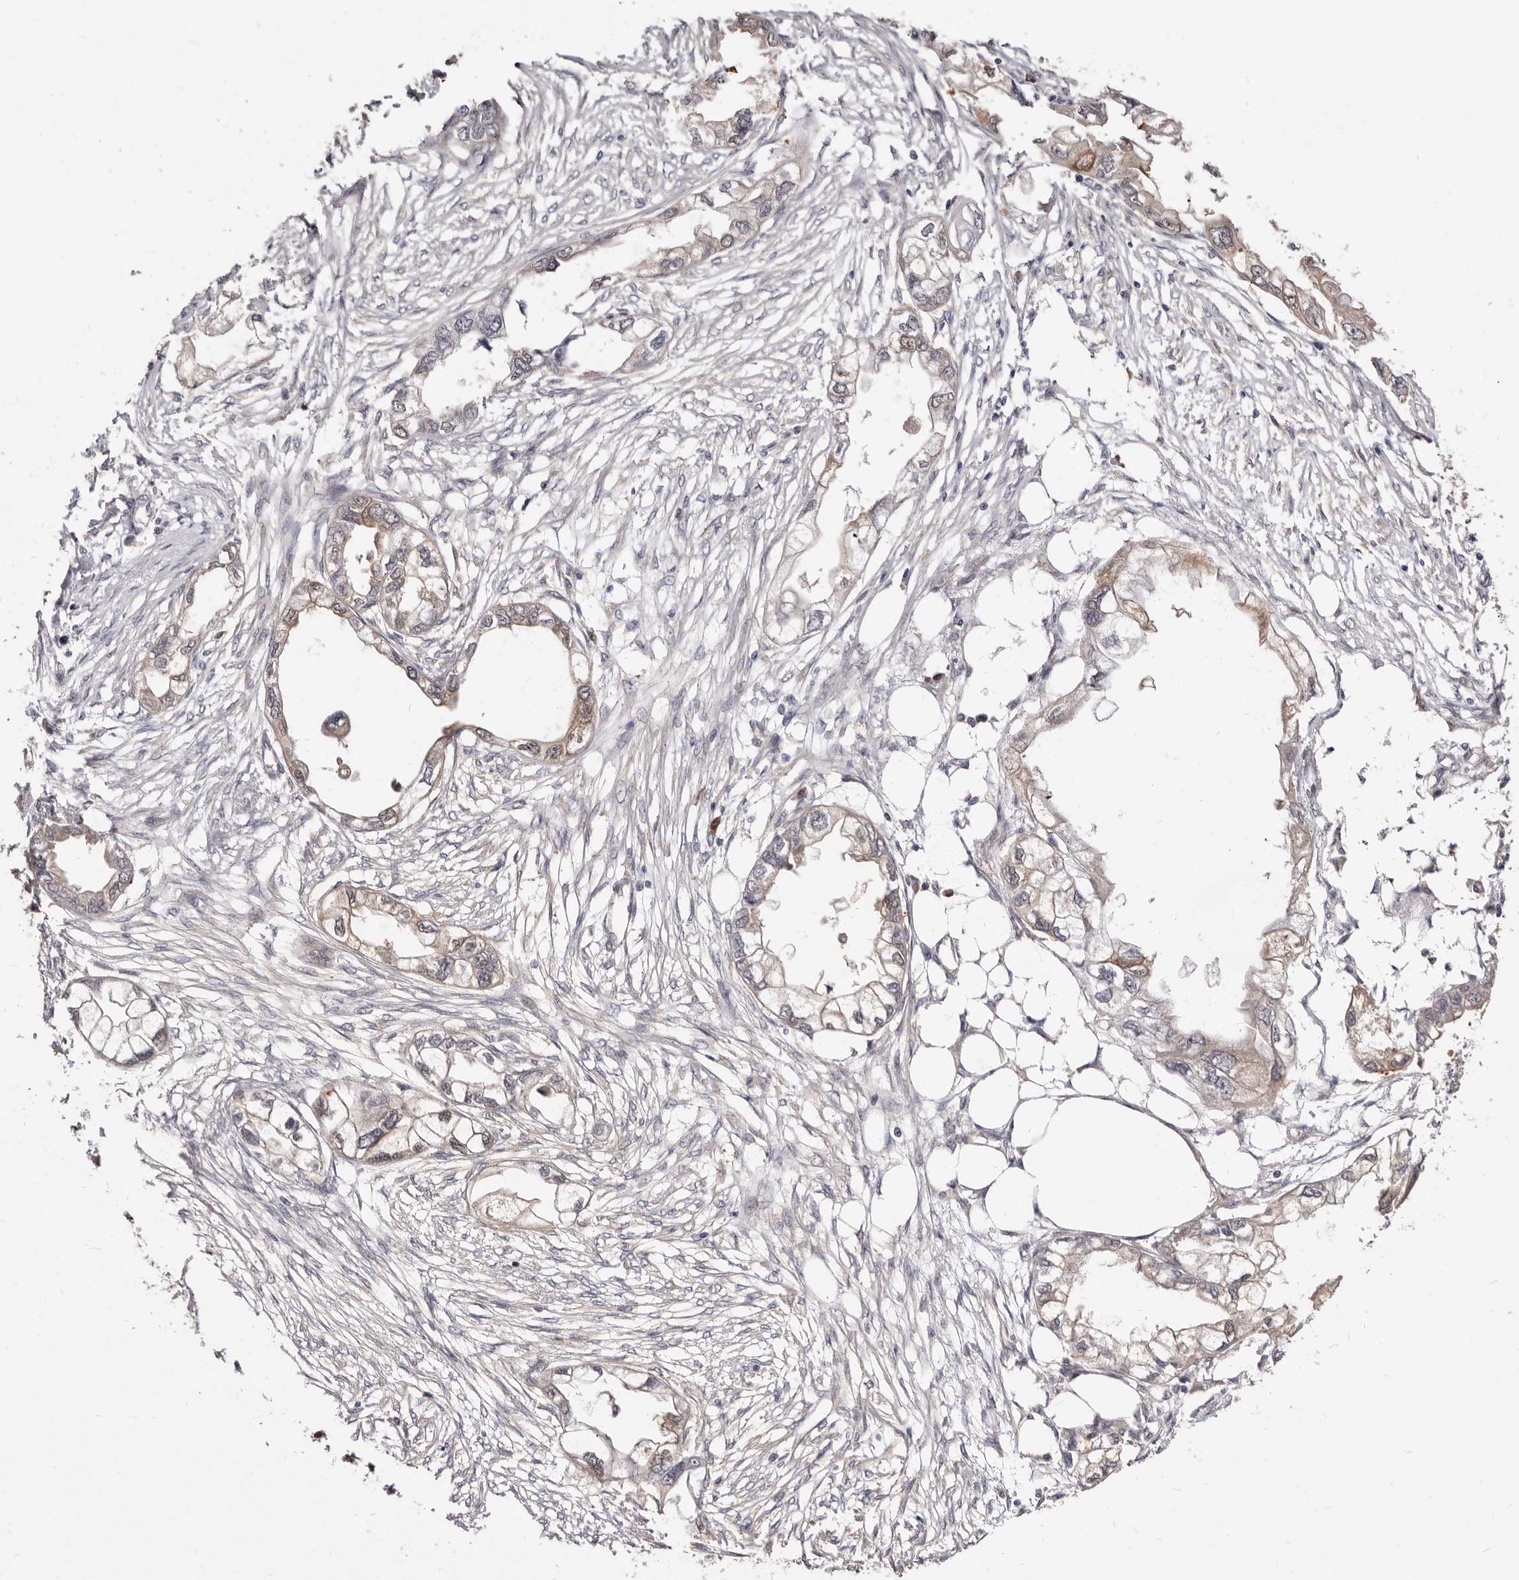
{"staining": {"intensity": "weak", "quantity": "25%-75%", "location": "cytoplasmic/membranous"}, "tissue": "endometrial cancer", "cell_type": "Tumor cells", "image_type": "cancer", "snomed": [{"axis": "morphology", "description": "Adenocarcinoma, NOS"}, {"axis": "morphology", "description": "Adenocarcinoma, metastatic, NOS"}, {"axis": "topography", "description": "Adipose tissue"}, {"axis": "topography", "description": "Endometrium"}], "caption": "Endometrial cancer was stained to show a protein in brown. There is low levels of weak cytoplasmic/membranous positivity in approximately 25%-75% of tumor cells. (IHC, brightfield microscopy, high magnification).", "gene": "GPATCH4", "patient": {"sex": "female", "age": 67}}